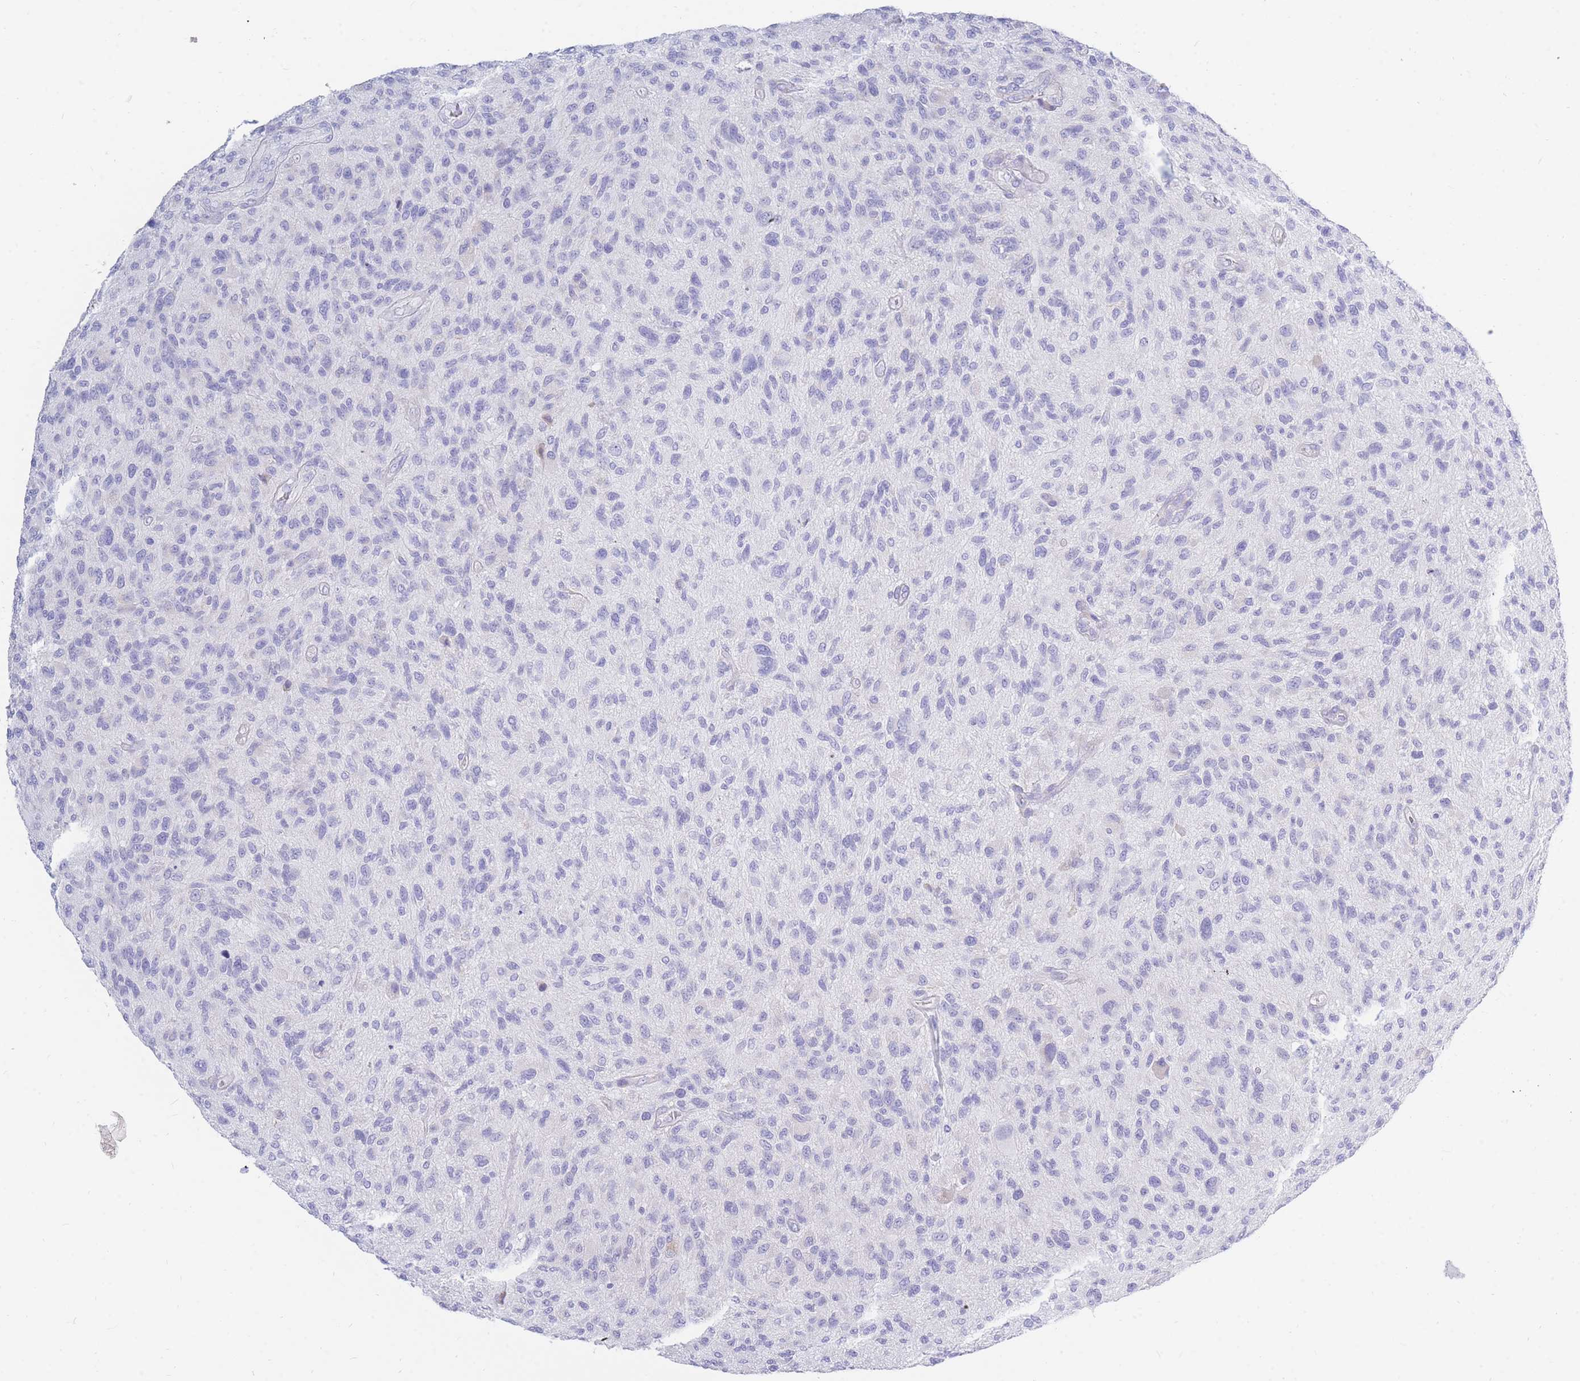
{"staining": {"intensity": "negative", "quantity": "none", "location": "none"}, "tissue": "glioma", "cell_type": "Tumor cells", "image_type": "cancer", "snomed": [{"axis": "morphology", "description": "Glioma, malignant, High grade"}, {"axis": "topography", "description": "Brain"}], "caption": "Image shows no significant protein staining in tumor cells of malignant high-grade glioma.", "gene": "TPSD1", "patient": {"sex": "male", "age": 47}}